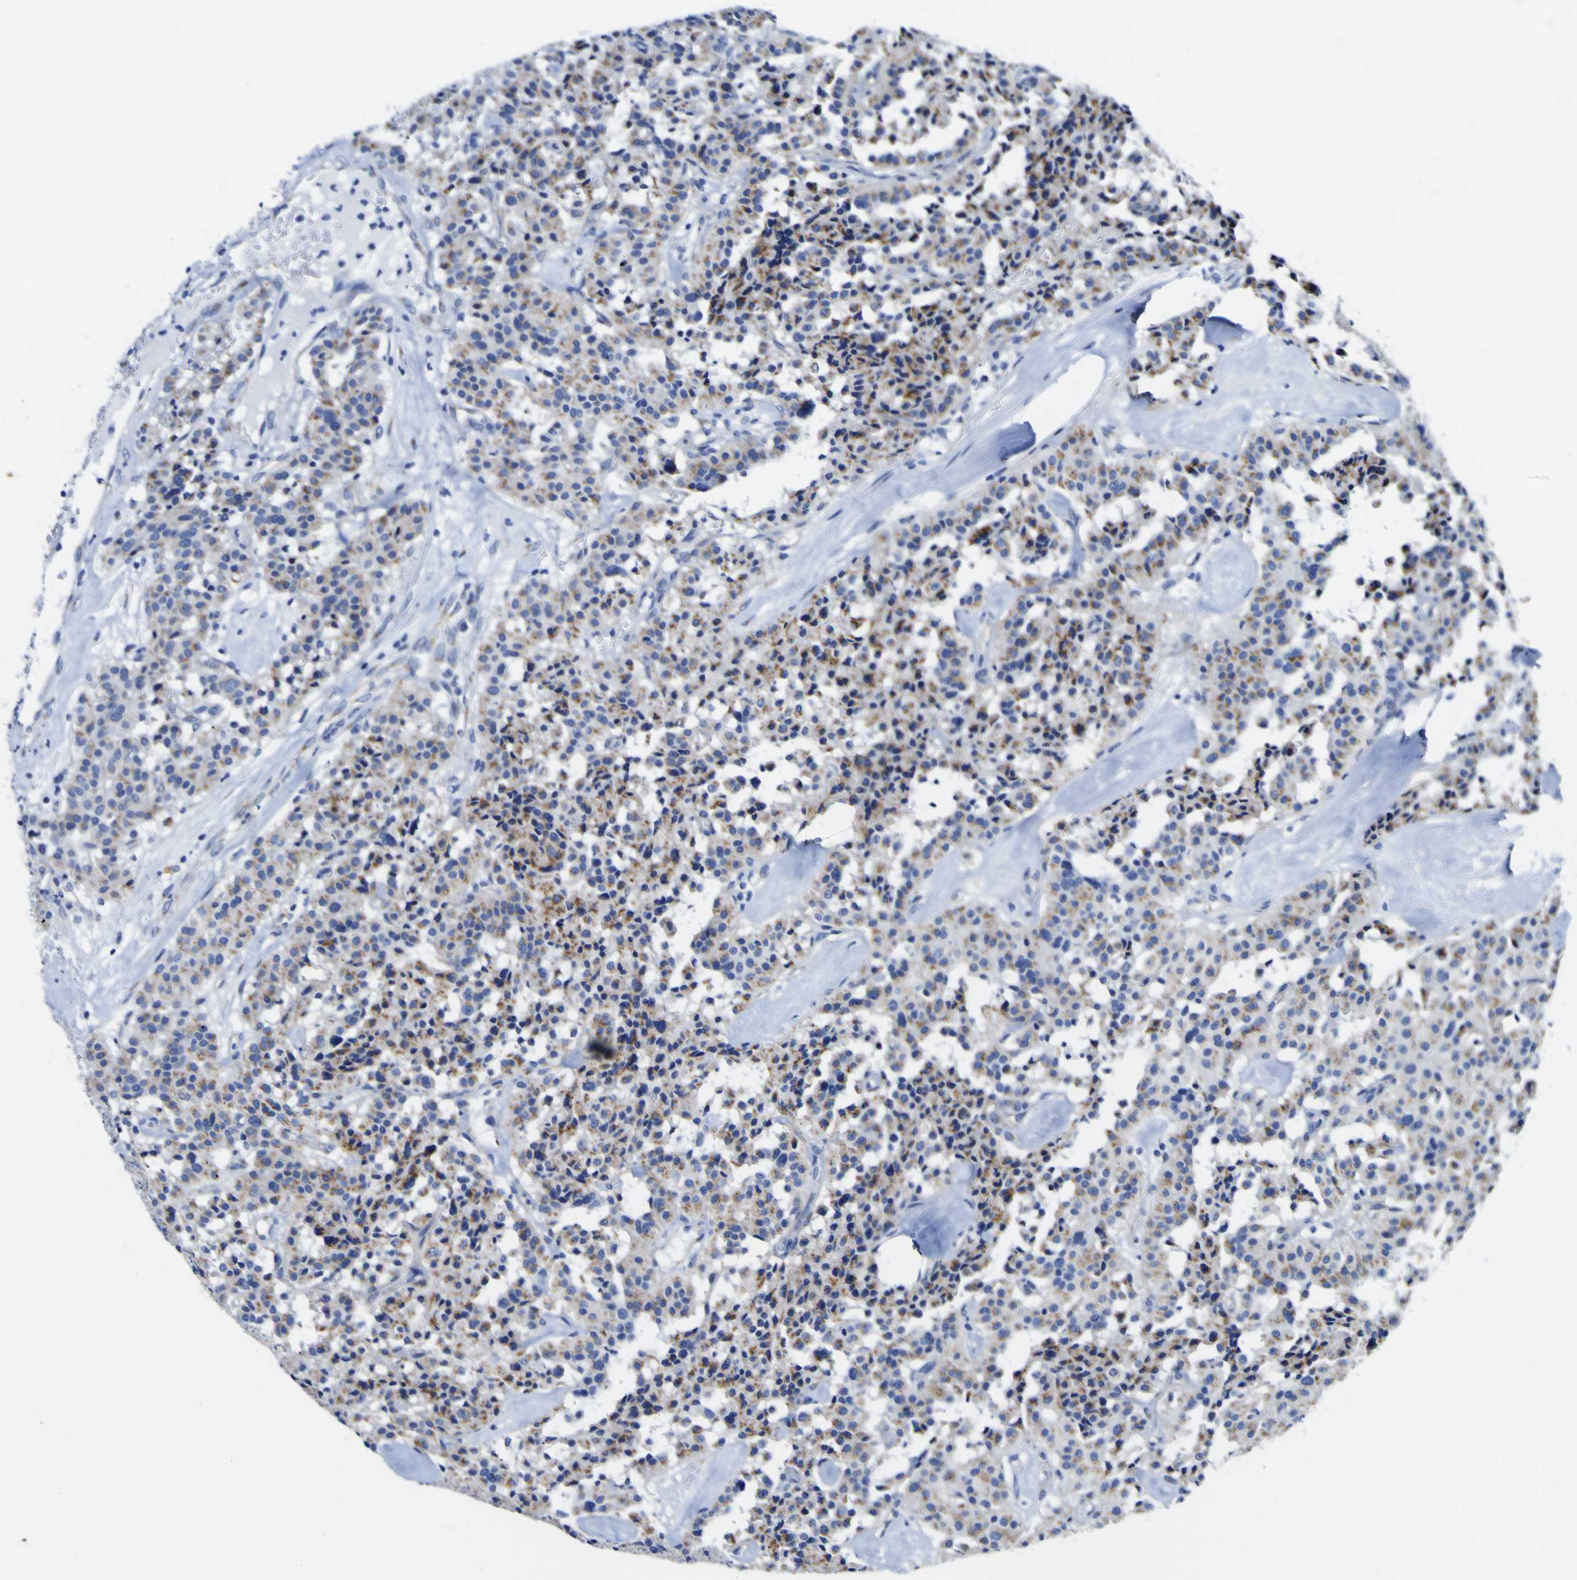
{"staining": {"intensity": "moderate", "quantity": ">75%", "location": "cytoplasmic/membranous"}, "tissue": "carcinoid", "cell_type": "Tumor cells", "image_type": "cancer", "snomed": [{"axis": "morphology", "description": "Carcinoid, malignant, NOS"}, {"axis": "topography", "description": "Lung"}], "caption": "Immunohistochemistry micrograph of neoplastic tissue: carcinoid stained using immunohistochemistry displays medium levels of moderate protein expression localized specifically in the cytoplasmic/membranous of tumor cells, appearing as a cytoplasmic/membranous brown color.", "gene": "GOLM1", "patient": {"sex": "male", "age": 30}}